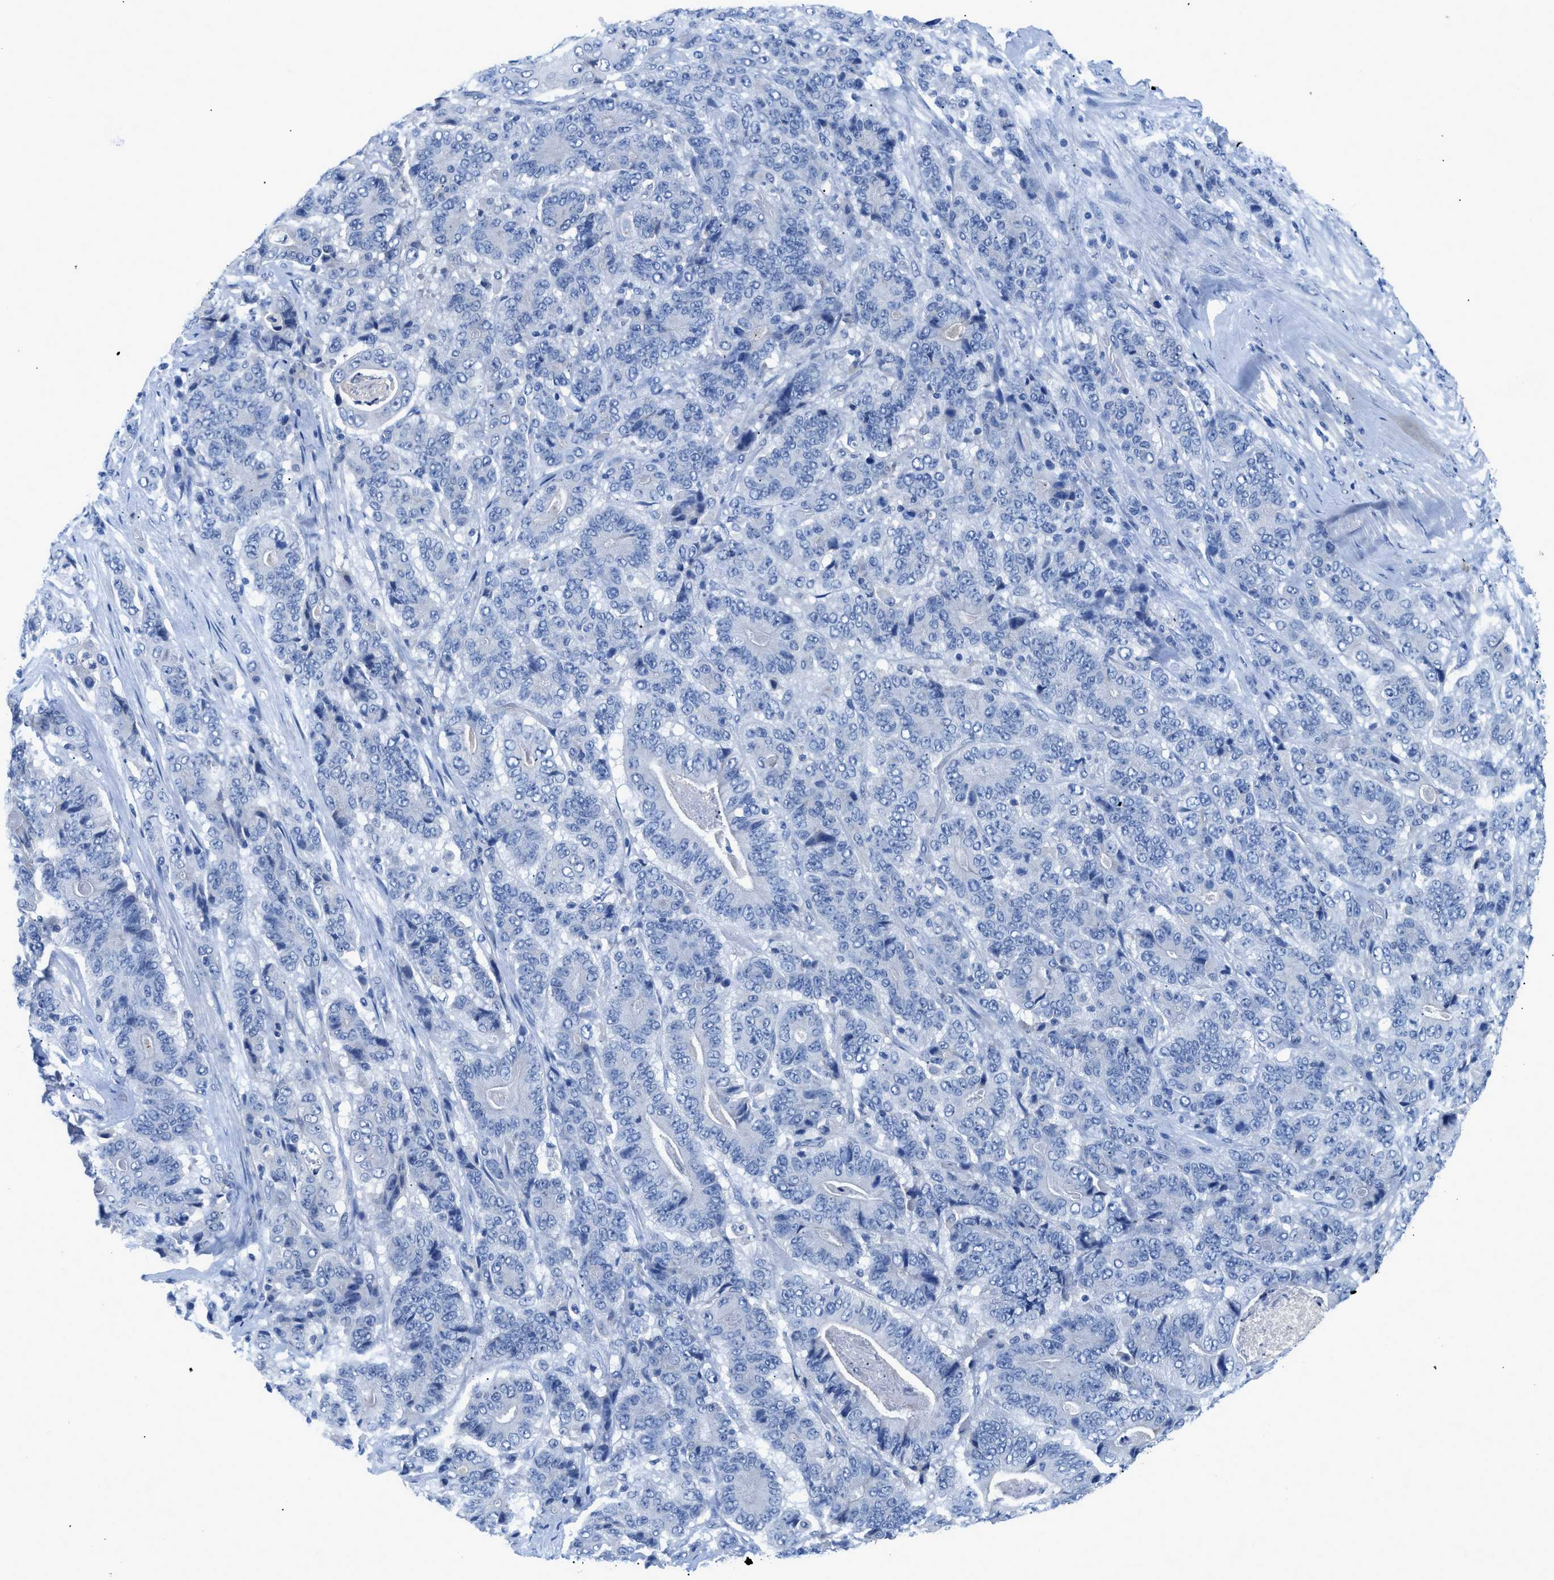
{"staining": {"intensity": "negative", "quantity": "none", "location": "none"}, "tissue": "stomach cancer", "cell_type": "Tumor cells", "image_type": "cancer", "snomed": [{"axis": "morphology", "description": "Adenocarcinoma, NOS"}, {"axis": "topography", "description": "Stomach"}], "caption": "A micrograph of human adenocarcinoma (stomach) is negative for staining in tumor cells.", "gene": "SLC10A6", "patient": {"sex": "female", "age": 73}}